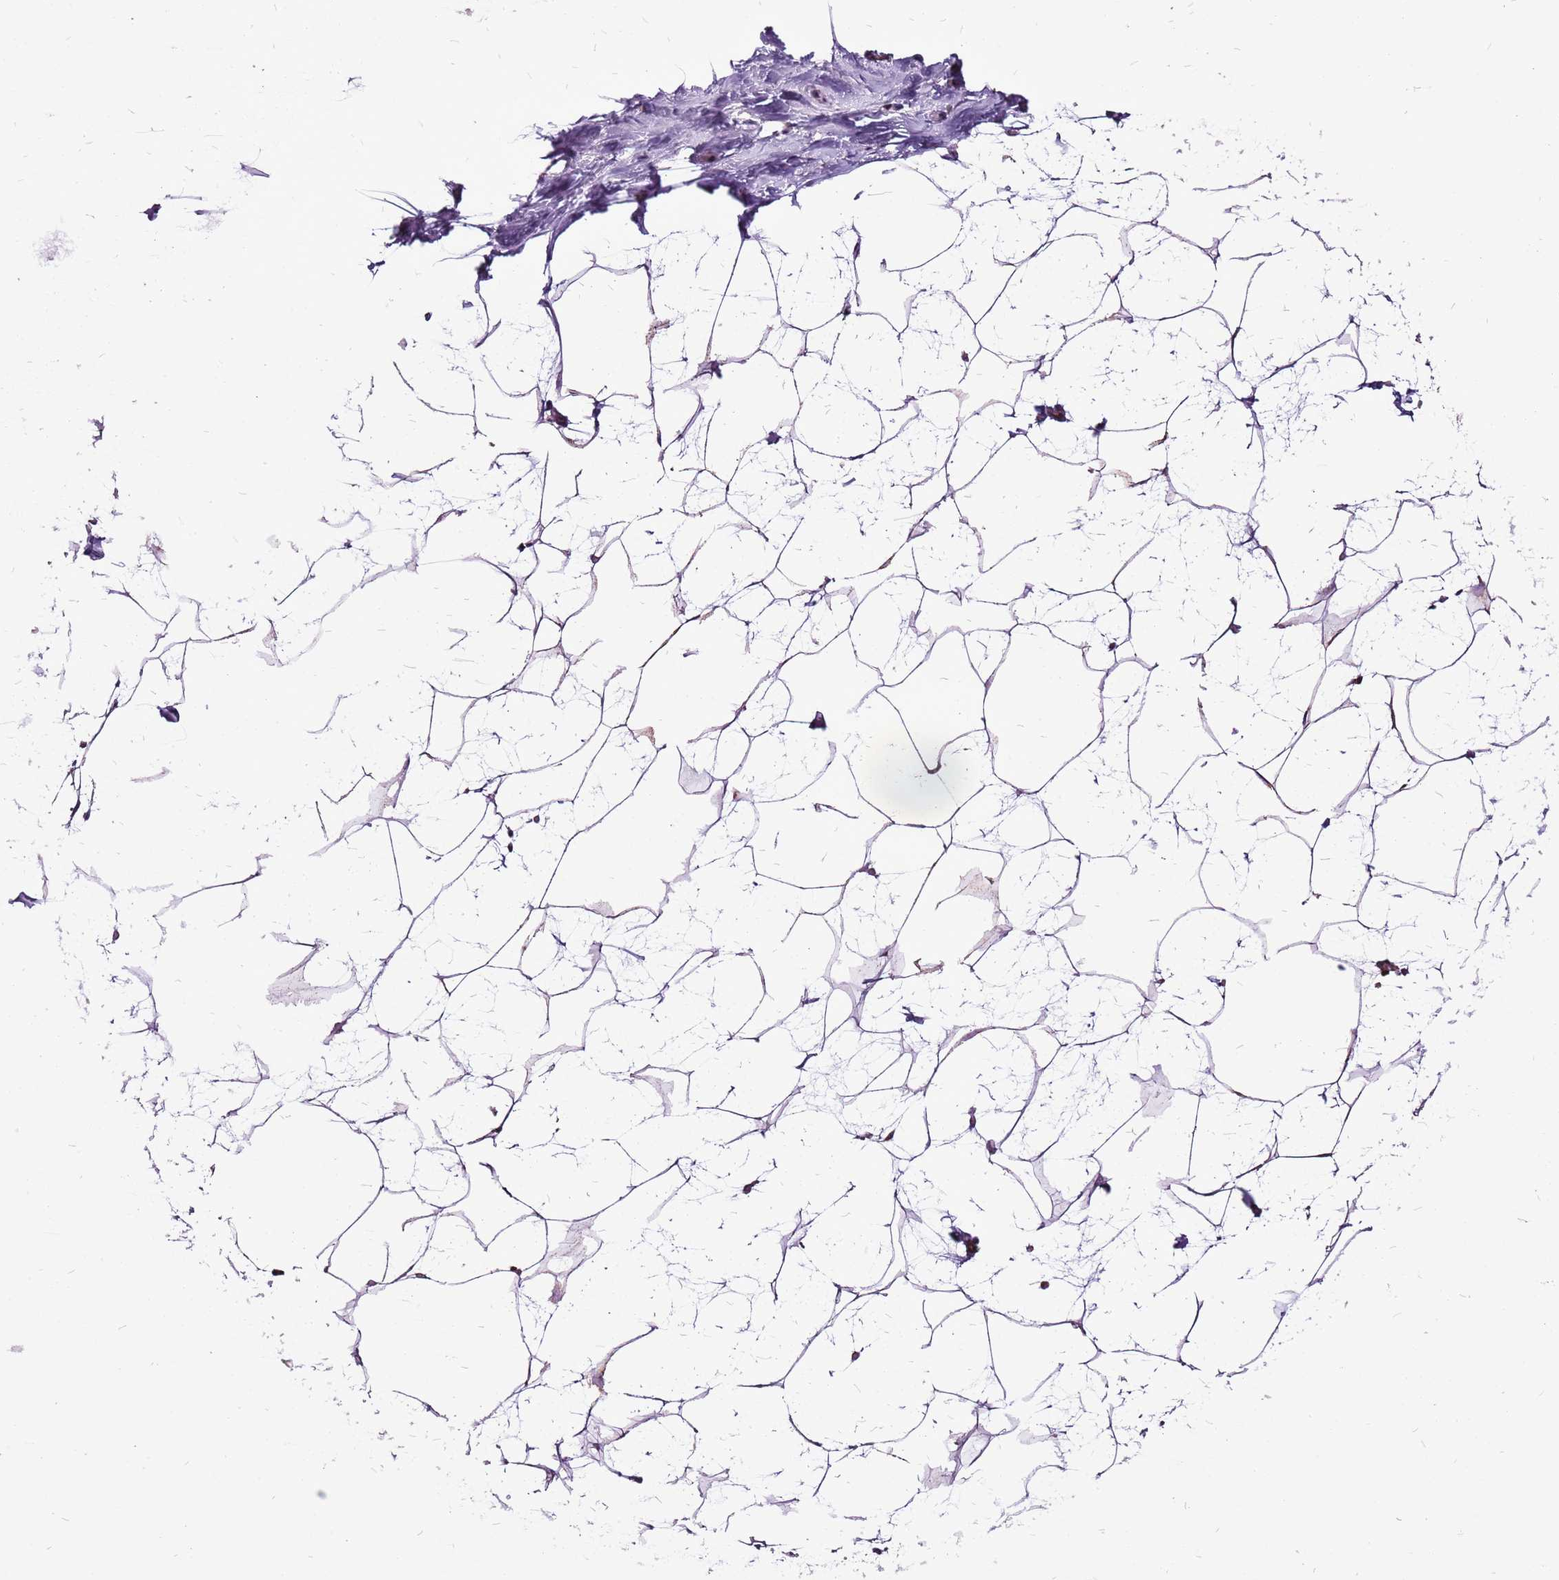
{"staining": {"intensity": "weak", "quantity": ">75%", "location": "cytoplasmic/membranous"}, "tissue": "breast", "cell_type": "Adipocytes", "image_type": "normal", "snomed": [{"axis": "morphology", "description": "Normal tissue, NOS"}, {"axis": "morphology", "description": "Lobular carcinoma"}, {"axis": "topography", "description": "Breast"}], "caption": "Brown immunohistochemical staining in benign human breast shows weak cytoplasmic/membranous expression in approximately >75% of adipocytes.", "gene": "GCDH", "patient": {"sex": "female", "age": 62}}